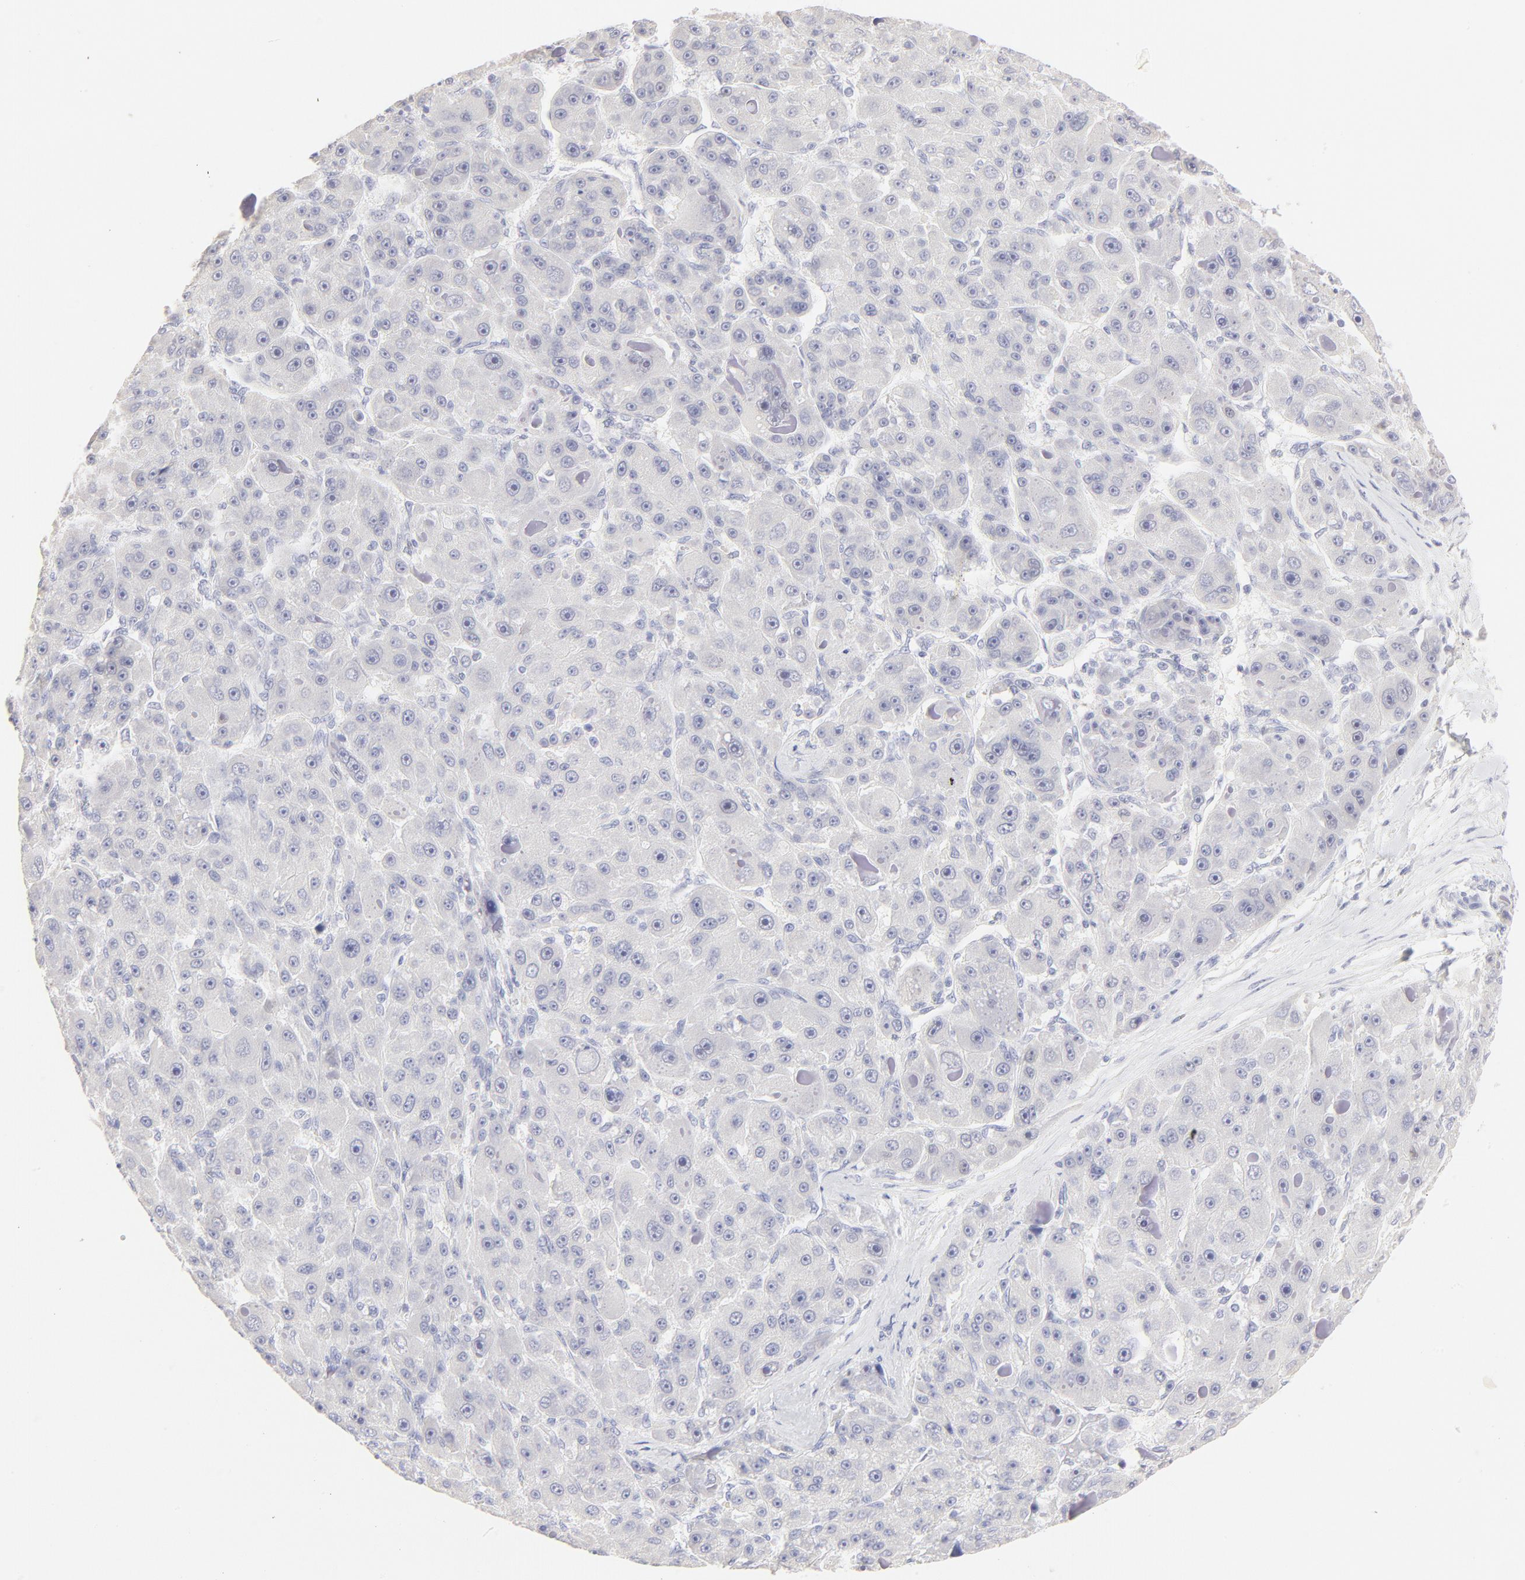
{"staining": {"intensity": "negative", "quantity": "none", "location": "none"}, "tissue": "liver cancer", "cell_type": "Tumor cells", "image_type": "cancer", "snomed": [{"axis": "morphology", "description": "Carcinoma, Hepatocellular, NOS"}, {"axis": "topography", "description": "Liver"}], "caption": "Immunohistochemistry of human liver hepatocellular carcinoma reveals no expression in tumor cells.", "gene": "ELF3", "patient": {"sex": "male", "age": 76}}